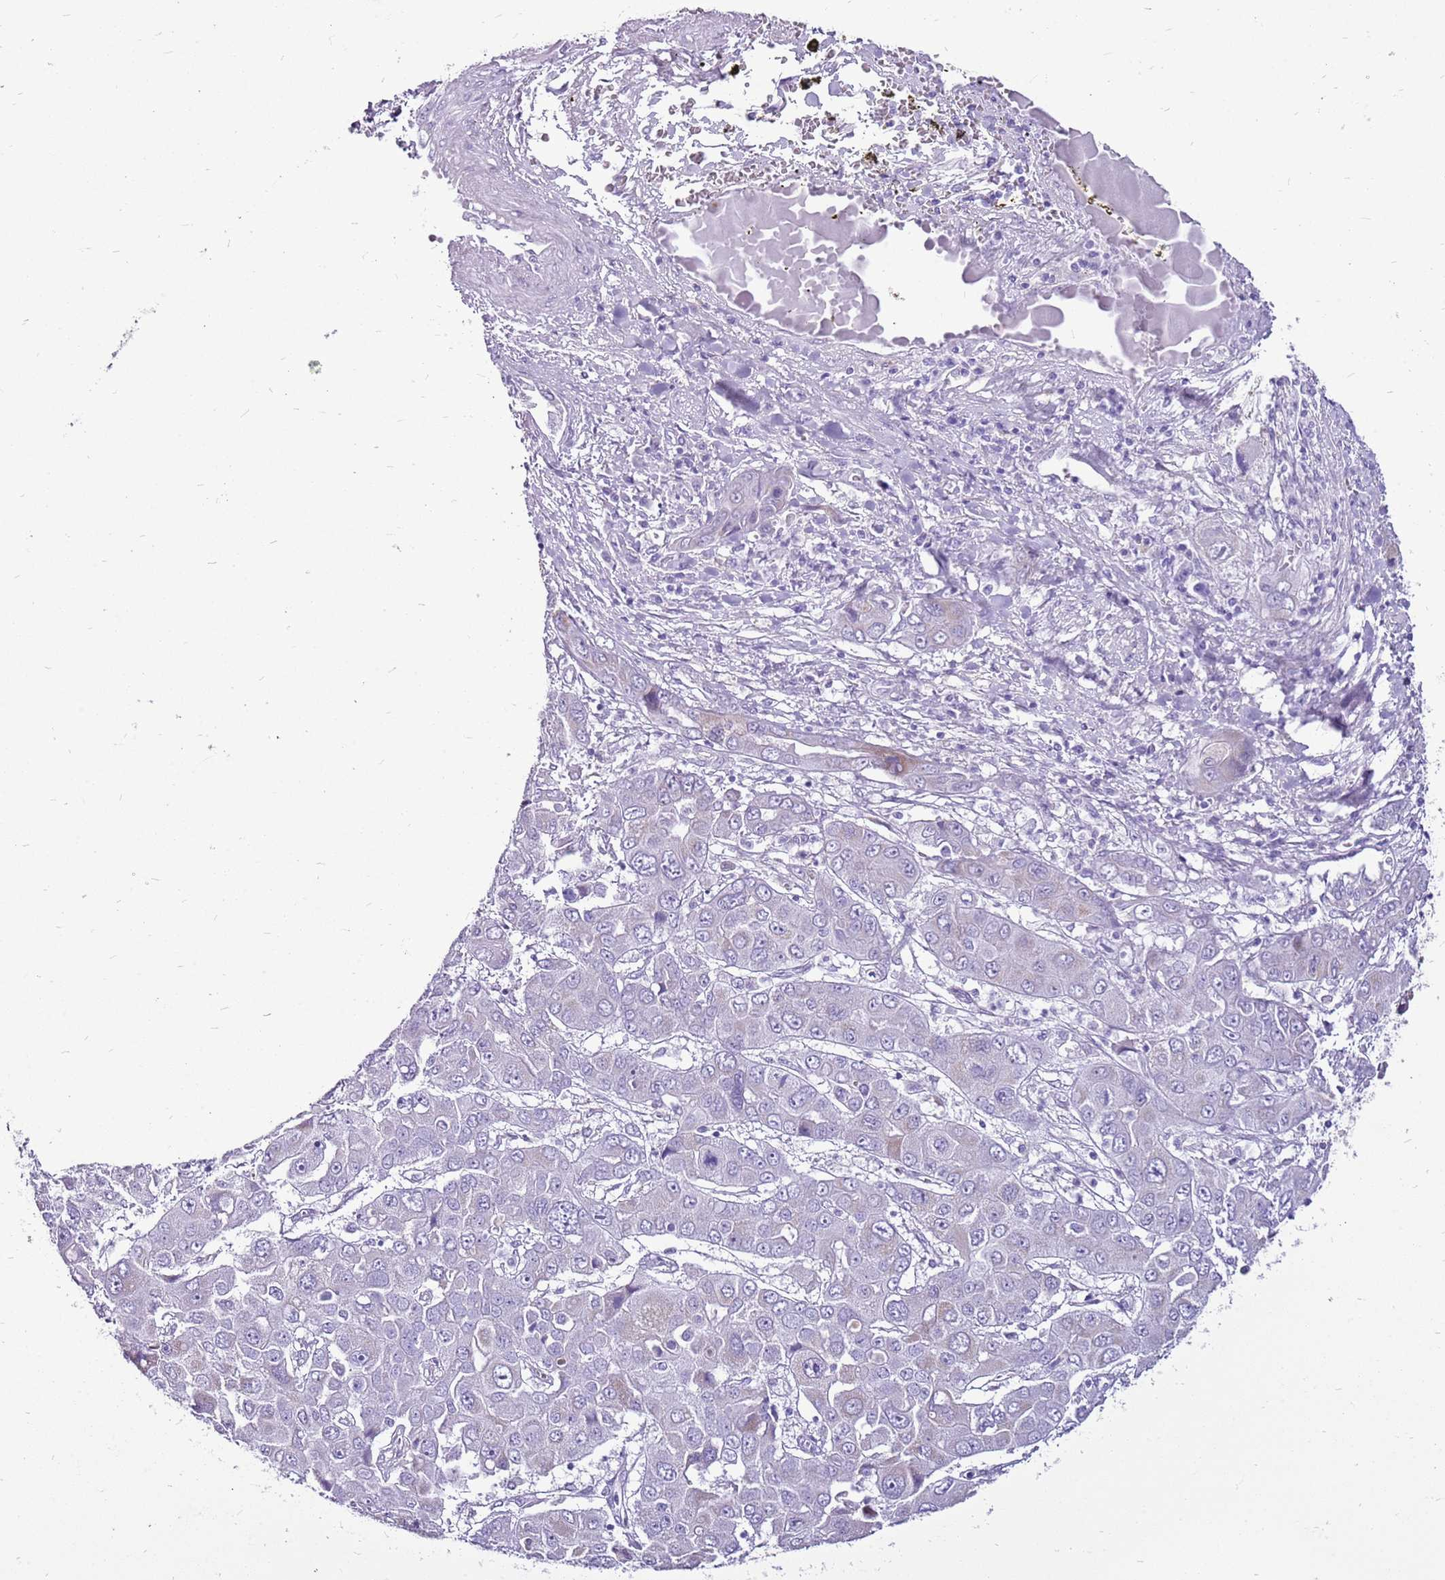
{"staining": {"intensity": "negative", "quantity": "none", "location": "none"}, "tissue": "liver cancer", "cell_type": "Tumor cells", "image_type": "cancer", "snomed": [{"axis": "morphology", "description": "Cholangiocarcinoma"}, {"axis": "topography", "description": "Liver"}], "caption": "Histopathology image shows no significant protein positivity in tumor cells of cholangiocarcinoma (liver). (DAB (3,3'-diaminobenzidine) immunohistochemistry, high magnification).", "gene": "ACSS3", "patient": {"sex": "male", "age": 67}}